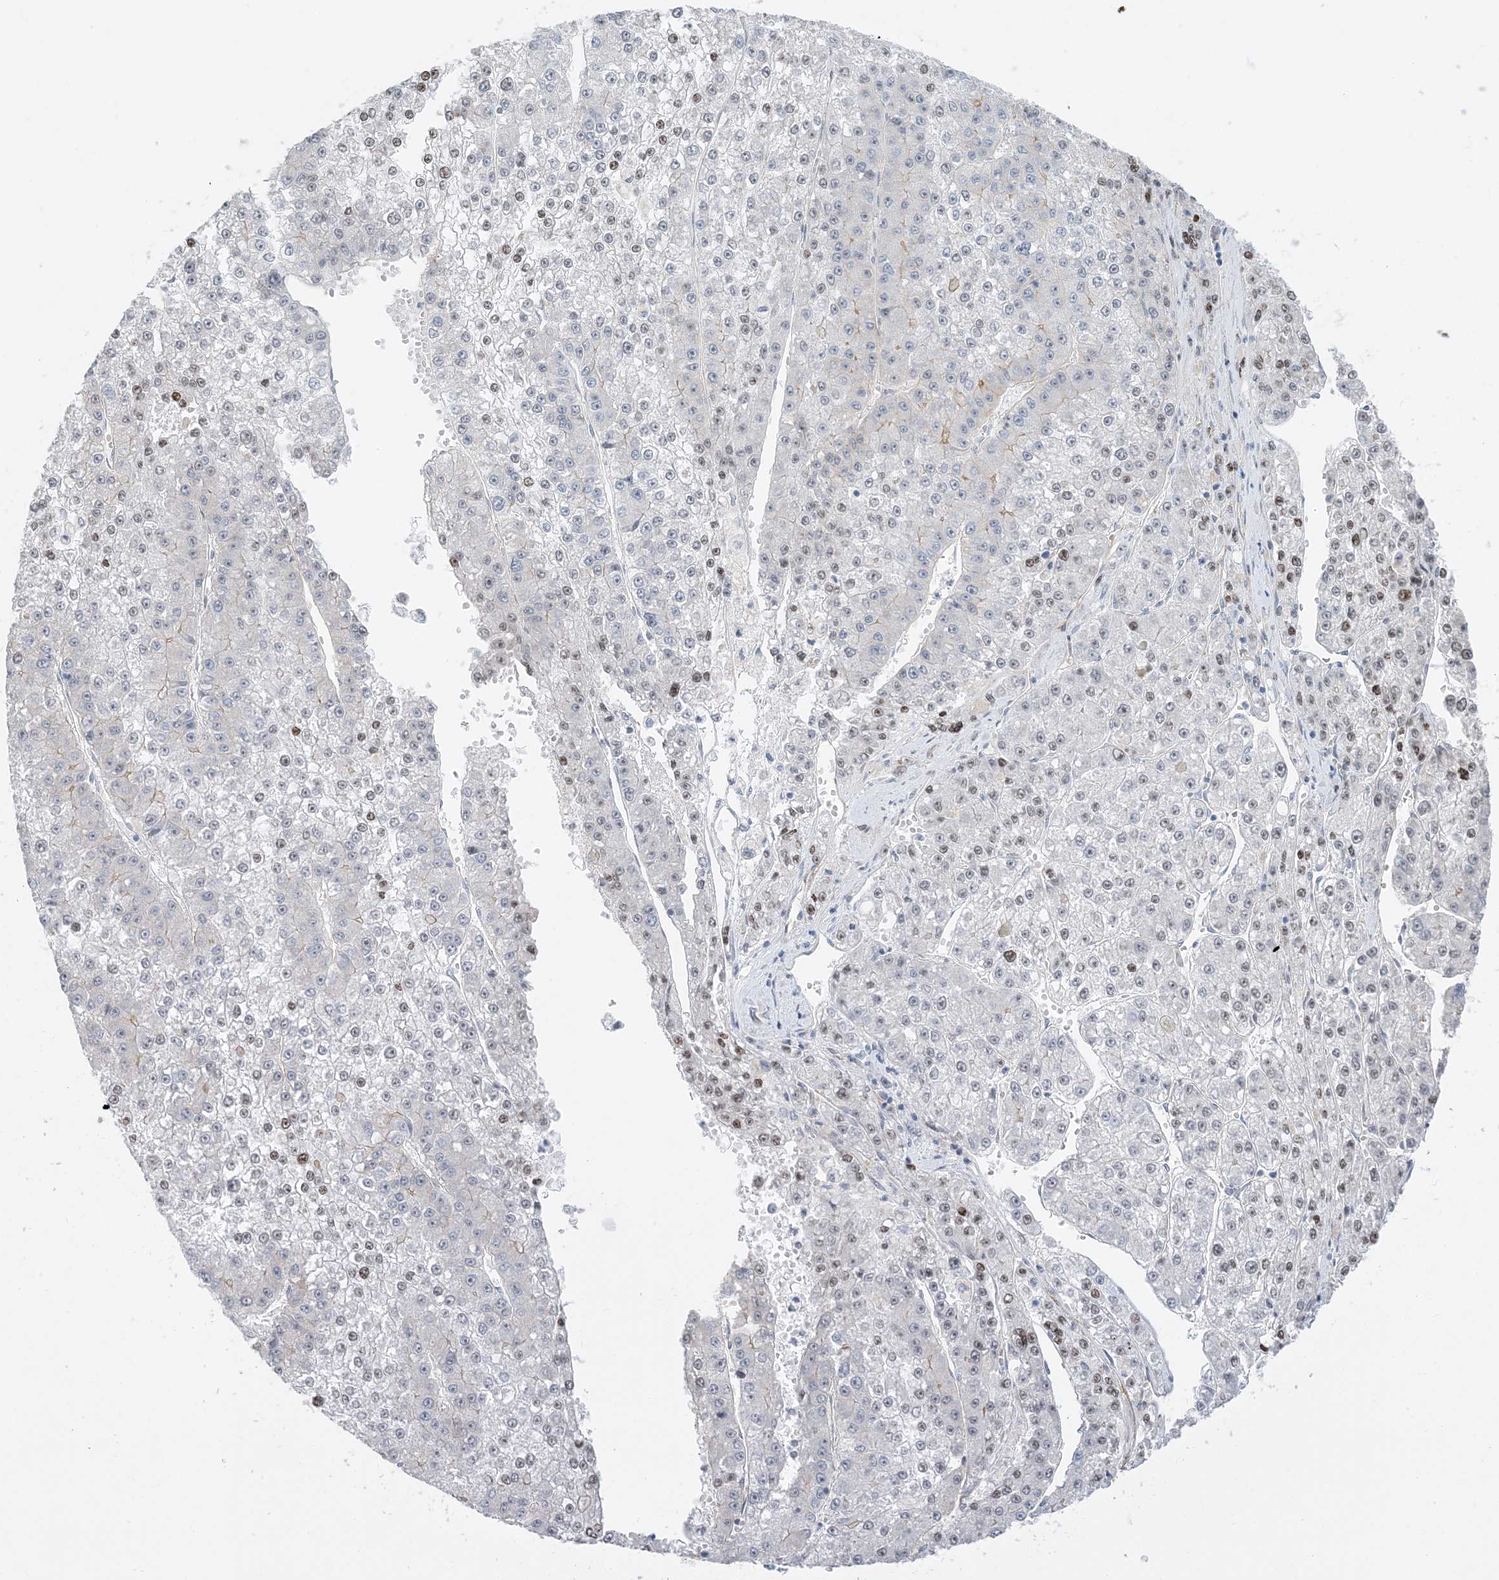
{"staining": {"intensity": "moderate", "quantity": "<25%", "location": "nuclear"}, "tissue": "liver cancer", "cell_type": "Tumor cells", "image_type": "cancer", "snomed": [{"axis": "morphology", "description": "Carcinoma, Hepatocellular, NOS"}, {"axis": "topography", "description": "Liver"}], "caption": "IHC of hepatocellular carcinoma (liver) demonstrates low levels of moderate nuclear positivity in about <25% of tumor cells. (DAB IHC, brown staining for protein, blue staining for nuclei).", "gene": "IL36B", "patient": {"sex": "female", "age": 73}}